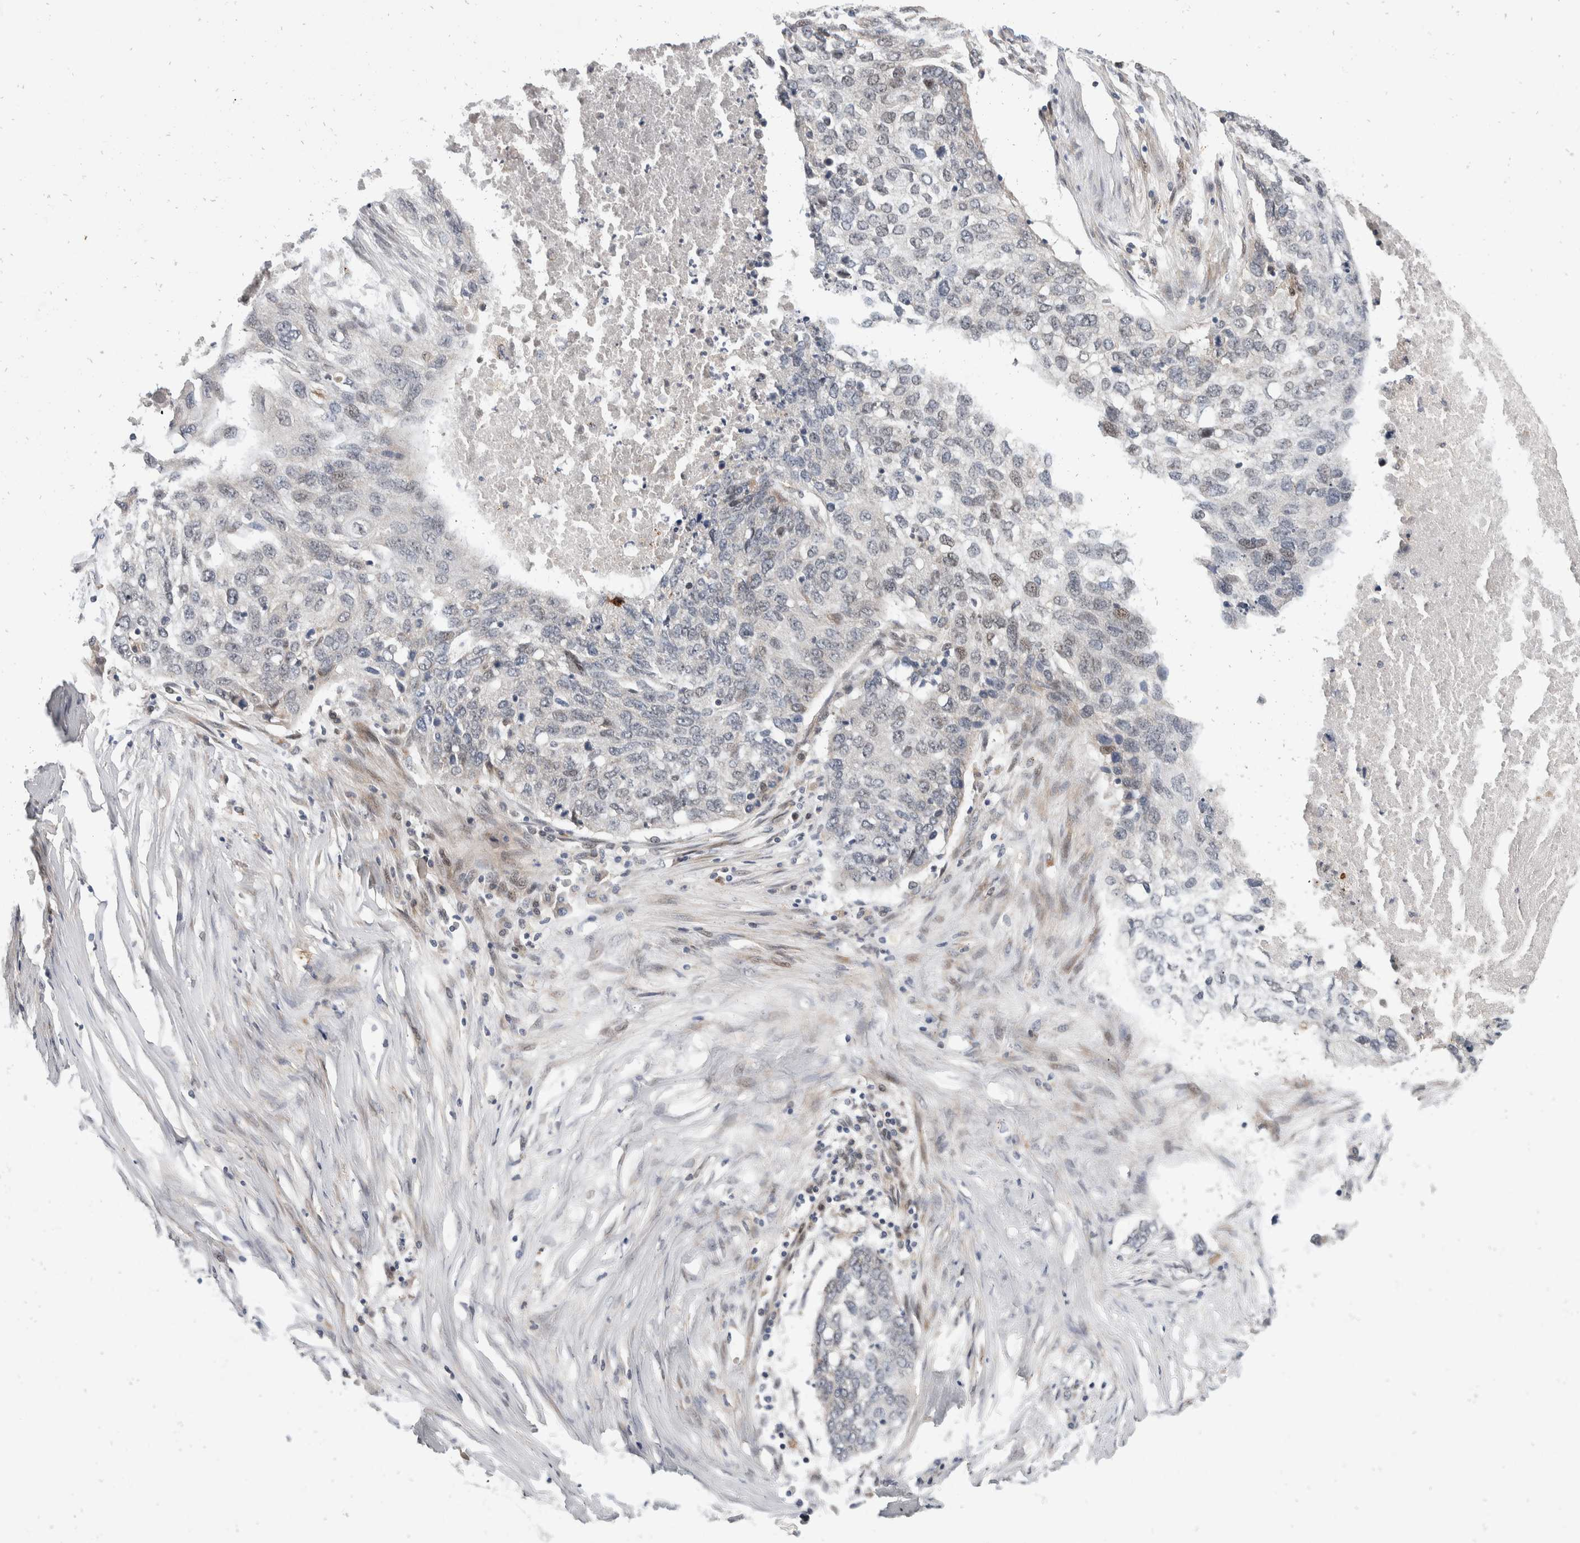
{"staining": {"intensity": "weak", "quantity": "<25%", "location": "nuclear"}, "tissue": "lung cancer", "cell_type": "Tumor cells", "image_type": "cancer", "snomed": [{"axis": "morphology", "description": "Squamous cell carcinoma, NOS"}, {"axis": "topography", "description": "Lung"}], "caption": "Immunohistochemical staining of human lung cancer exhibits no significant expression in tumor cells.", "gene": "ZNF703", "patient": {"sex": "female", "age": 63}}